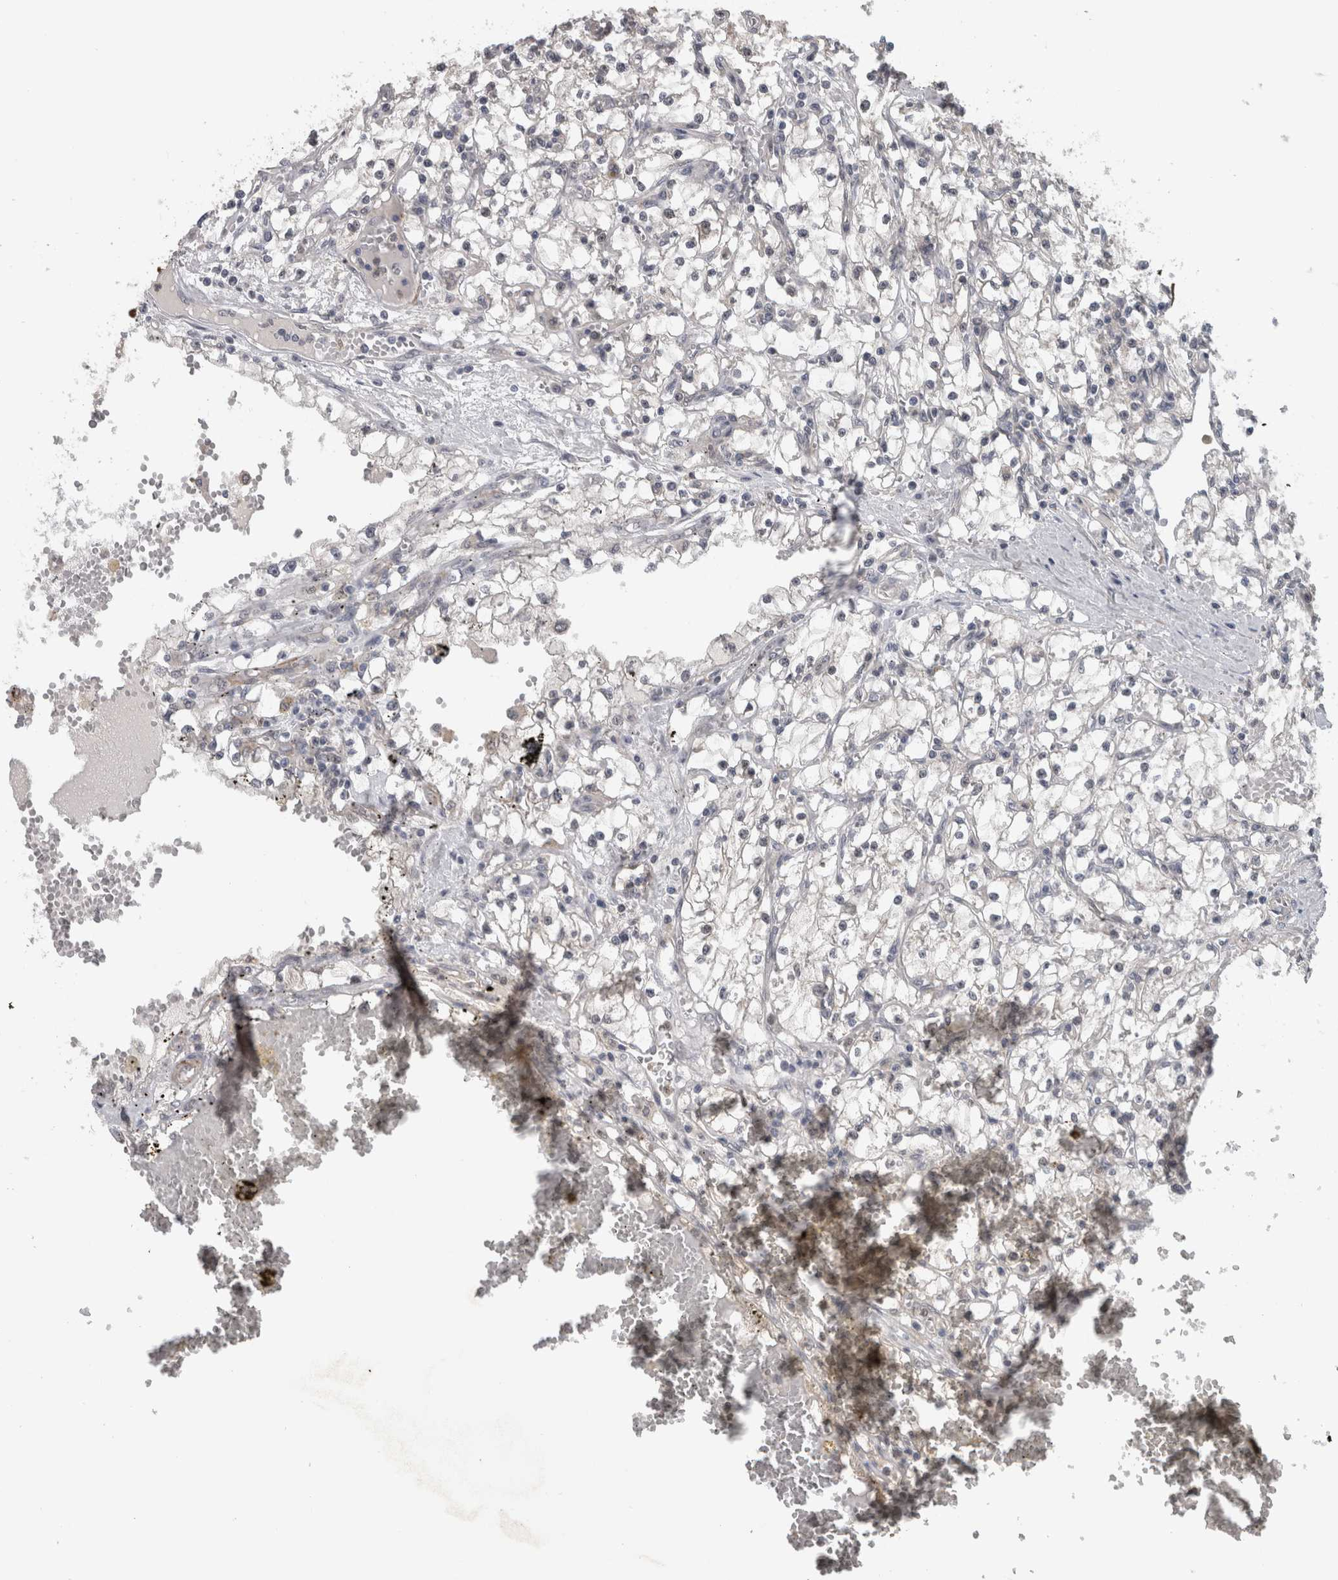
{"staining": {"intensity": "negative", "quantity": "none", "location": "none"}, "tissue": "renal cancer", "cell_type": "Tumor cells", "image_type": "cancer", "snomed": [{"axis": "morphology", "description": "Adenocarcinoma, NOS"}, {"axis": "topography", "description": "Kidney"}], "caption": "Photomicrograph shows no protein staining in tumor cells of adenocarcinoma (renal) tissue. (Immunohistochemistry, brightfield microscopy, high magnification).", "gene": "NAPRT", "patient": {"sex": "male", "age": 56}}